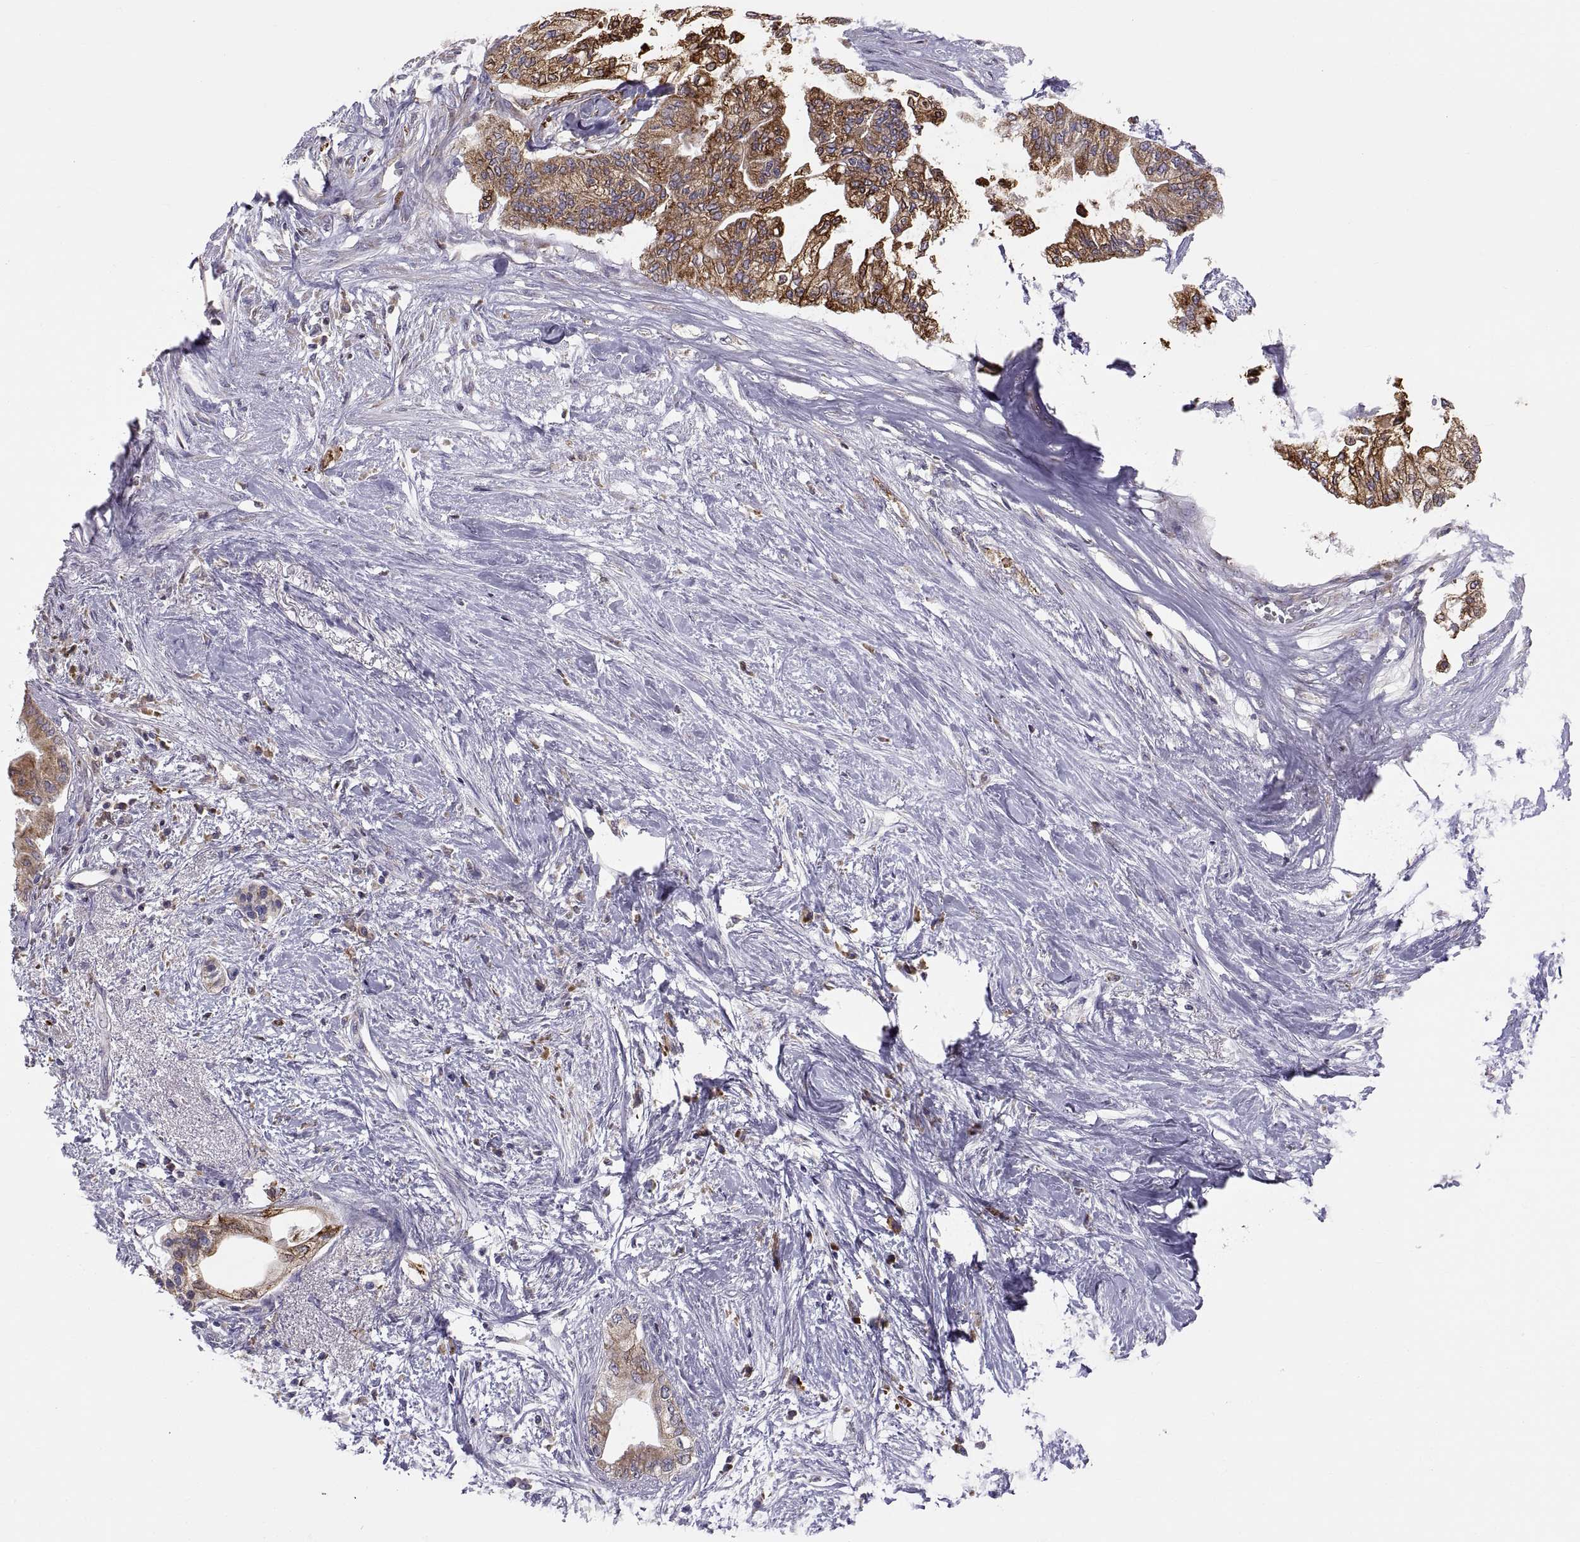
{"staining": {"intensity": "moderate", "quantity": ">75%", "location": "cytoplasmic/membranous"}, "tissue": "pancreatic cancer", "cell_type": "Tumor cells", "image_type": "cancer", "snomed": [{"axis": "morphology", "description": "Normal tissue, NOS"}, {"axis": "morphology", "description": "Adenocarcinoma, NOS"}, {"axis": "topography", "description": "Pancreas"}, {"axis": "topography", "description": "Duodenum"}], "caption": "Immunohistochemistry photomicrograph of neoplastic tissue: human pancreatic cancer (adenocarcinoma) stained using IHC exhibits medium levels of moderate protein expression localized specifically in the cytoplasmic/membranous of tumor cells, appearing as a cytoplasmic/membranous brown color.", "gene": "ERO1A", "patient": {"sex": "female", "age": 60}}